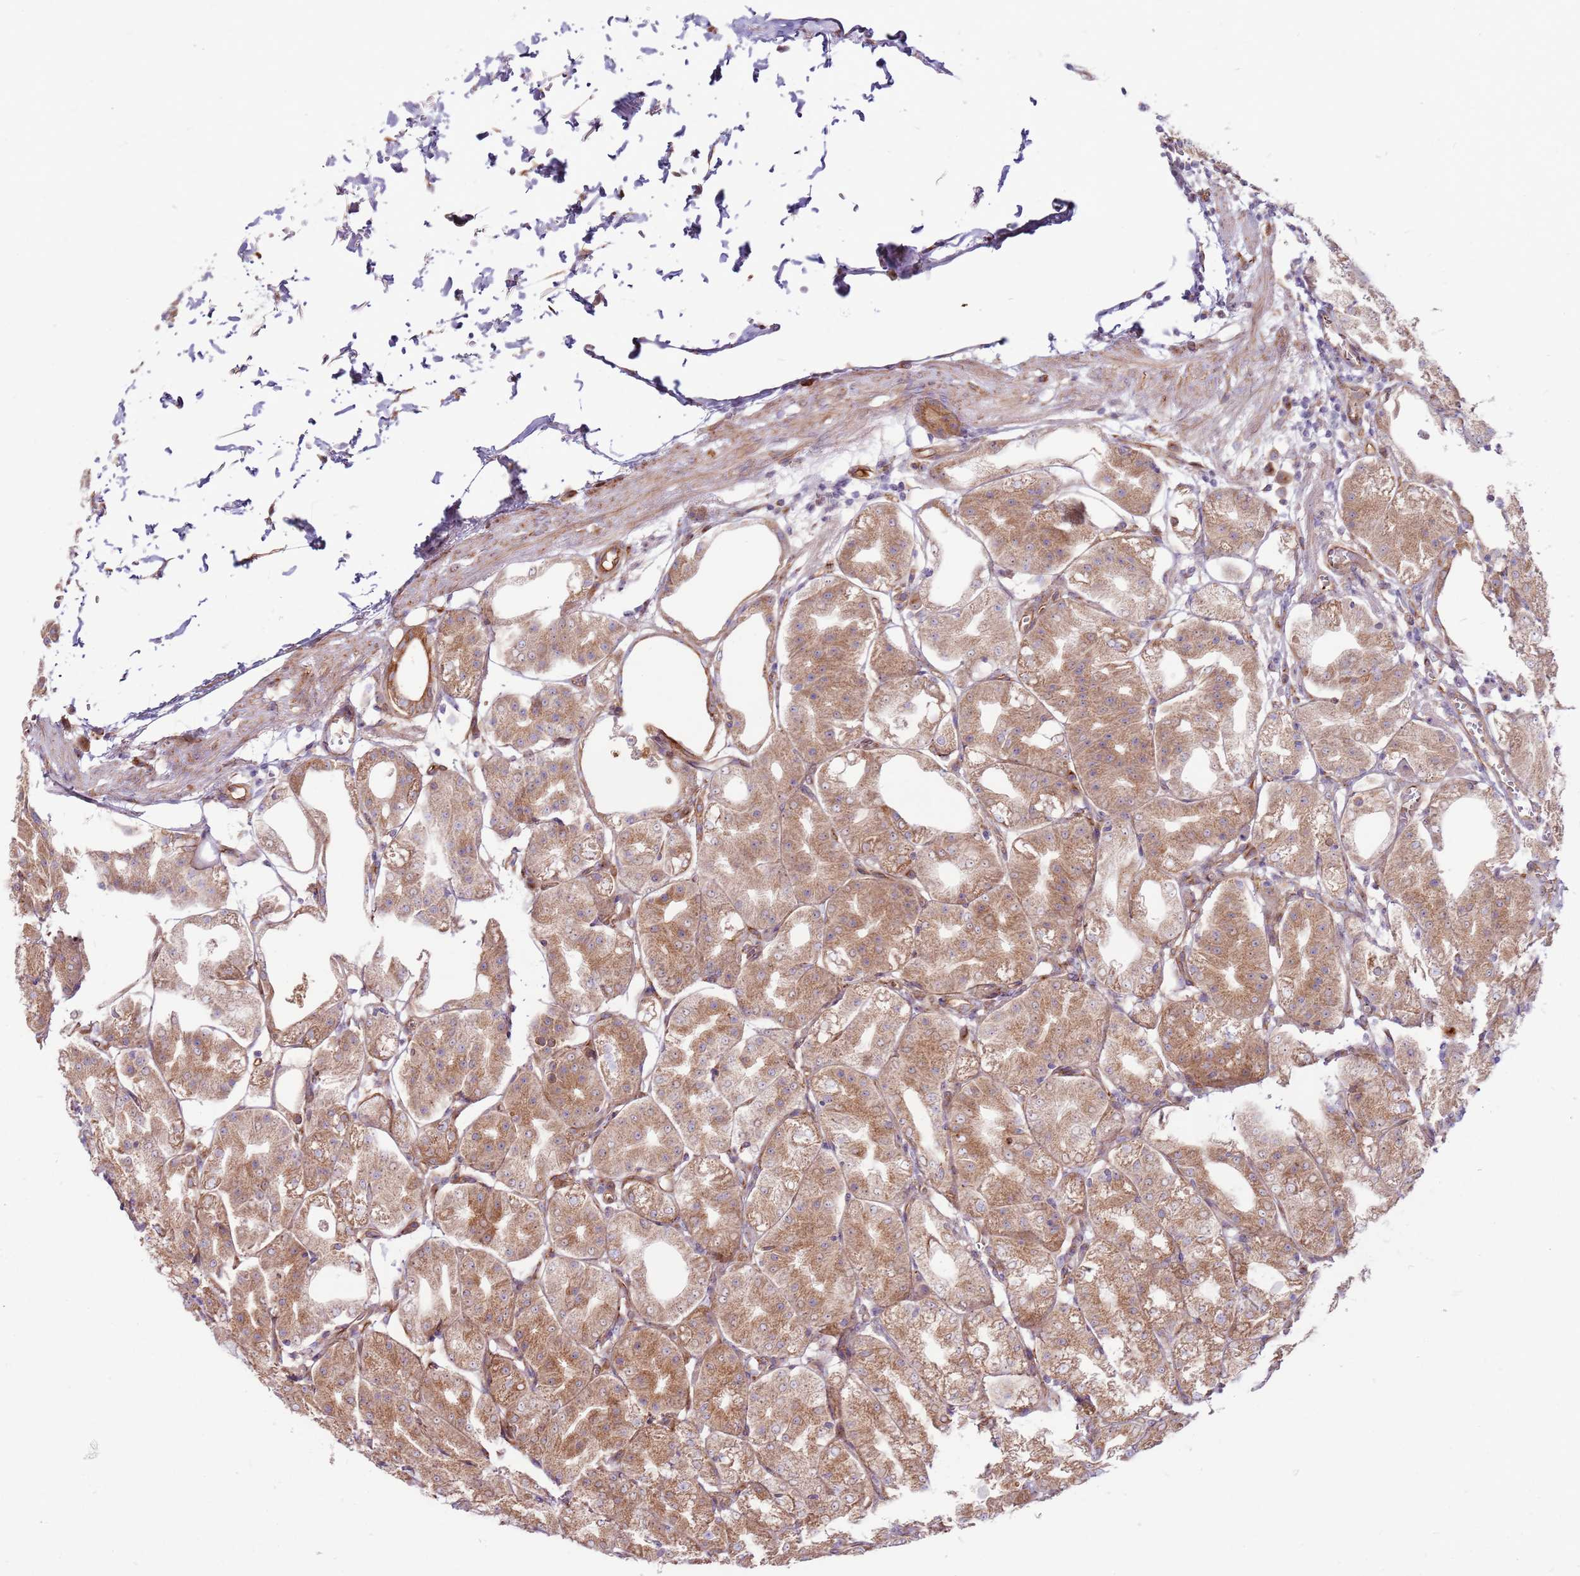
{"staining": {"intensity": "moderate", "quantity": ">75%", "location": "cytoplasmic/membranous"}, "tissue": "stomach", "cell_type": "Glandular cells", "image_type": "normal", "snomed": [{"axis": "morphology", "description": "Normal tissue, NOS"}, {"axis": "topography", "description": "Stomach, lower"}], "caption": "Immunohistochemistry micrograph of unremarkable stomach stained for a protein (brown), which reveals medium levels of moderate cytoplasmic/membranous expression in approximately >75% of glandular cells.", "gene": "EMC1", "patient": {"sex": "male", "age": 71}}